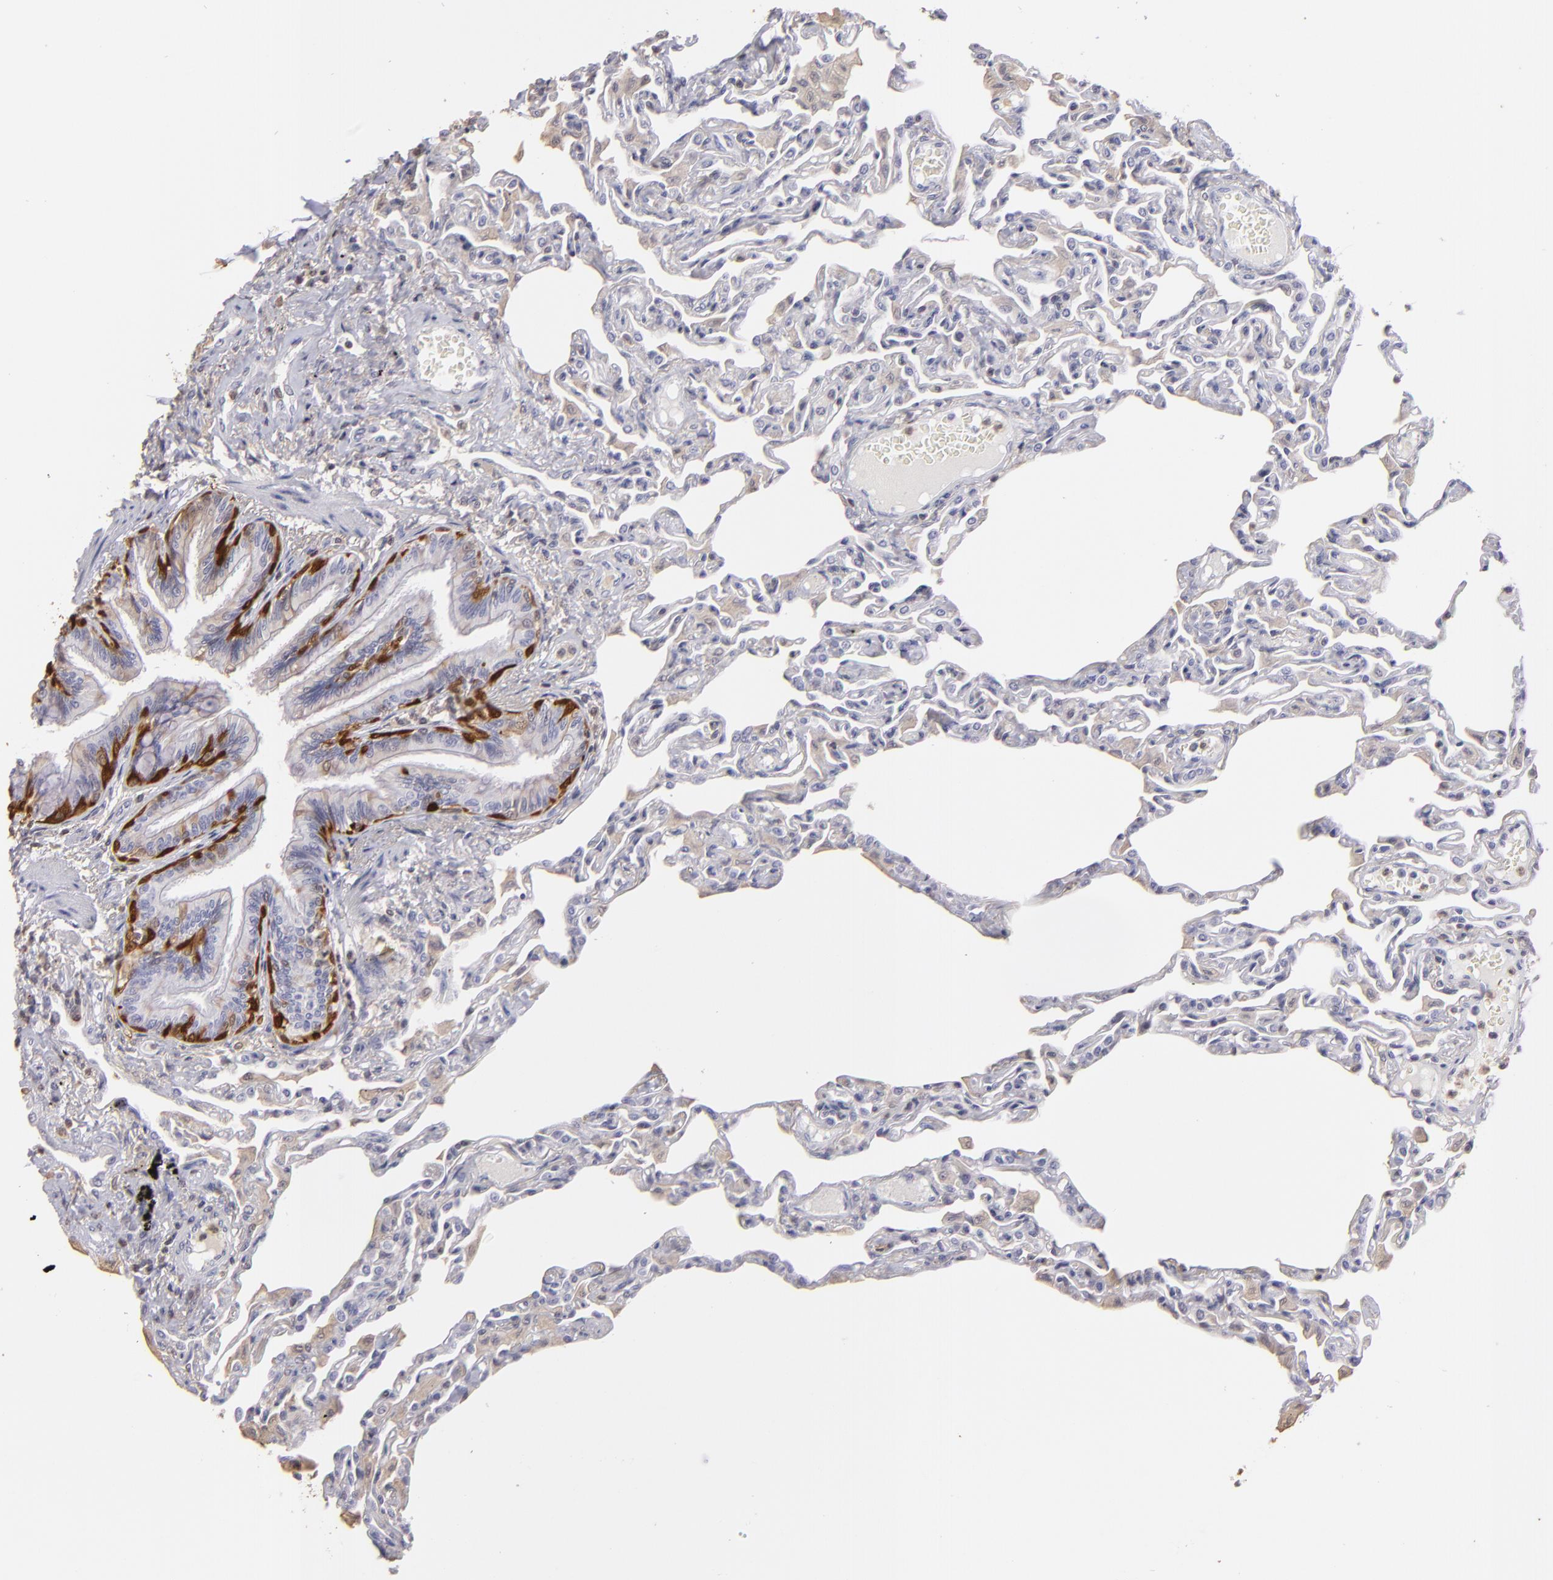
{"staining": {"intensity": "negative", "quantity": "none", "location": "none"}, "tissue": "lung", "cell_type": "Alveolar cells", "image_type": "normal", "snomed": [{"axis": "morphology", "description": "Normal tissue, NOS"}, {"axis": "topography", "description": "Lung"}], "caption": "Protein analysis of unremarkable lung reveals no significant staining in alveolar cells. The staining was performed using DAB to visualize the protein expression in brown, while the nuclei were stained in blue with hematoxylin (Magnification: 20x).", "gene": "S100A2", "patient": {"sex": "female", "age": 49}}